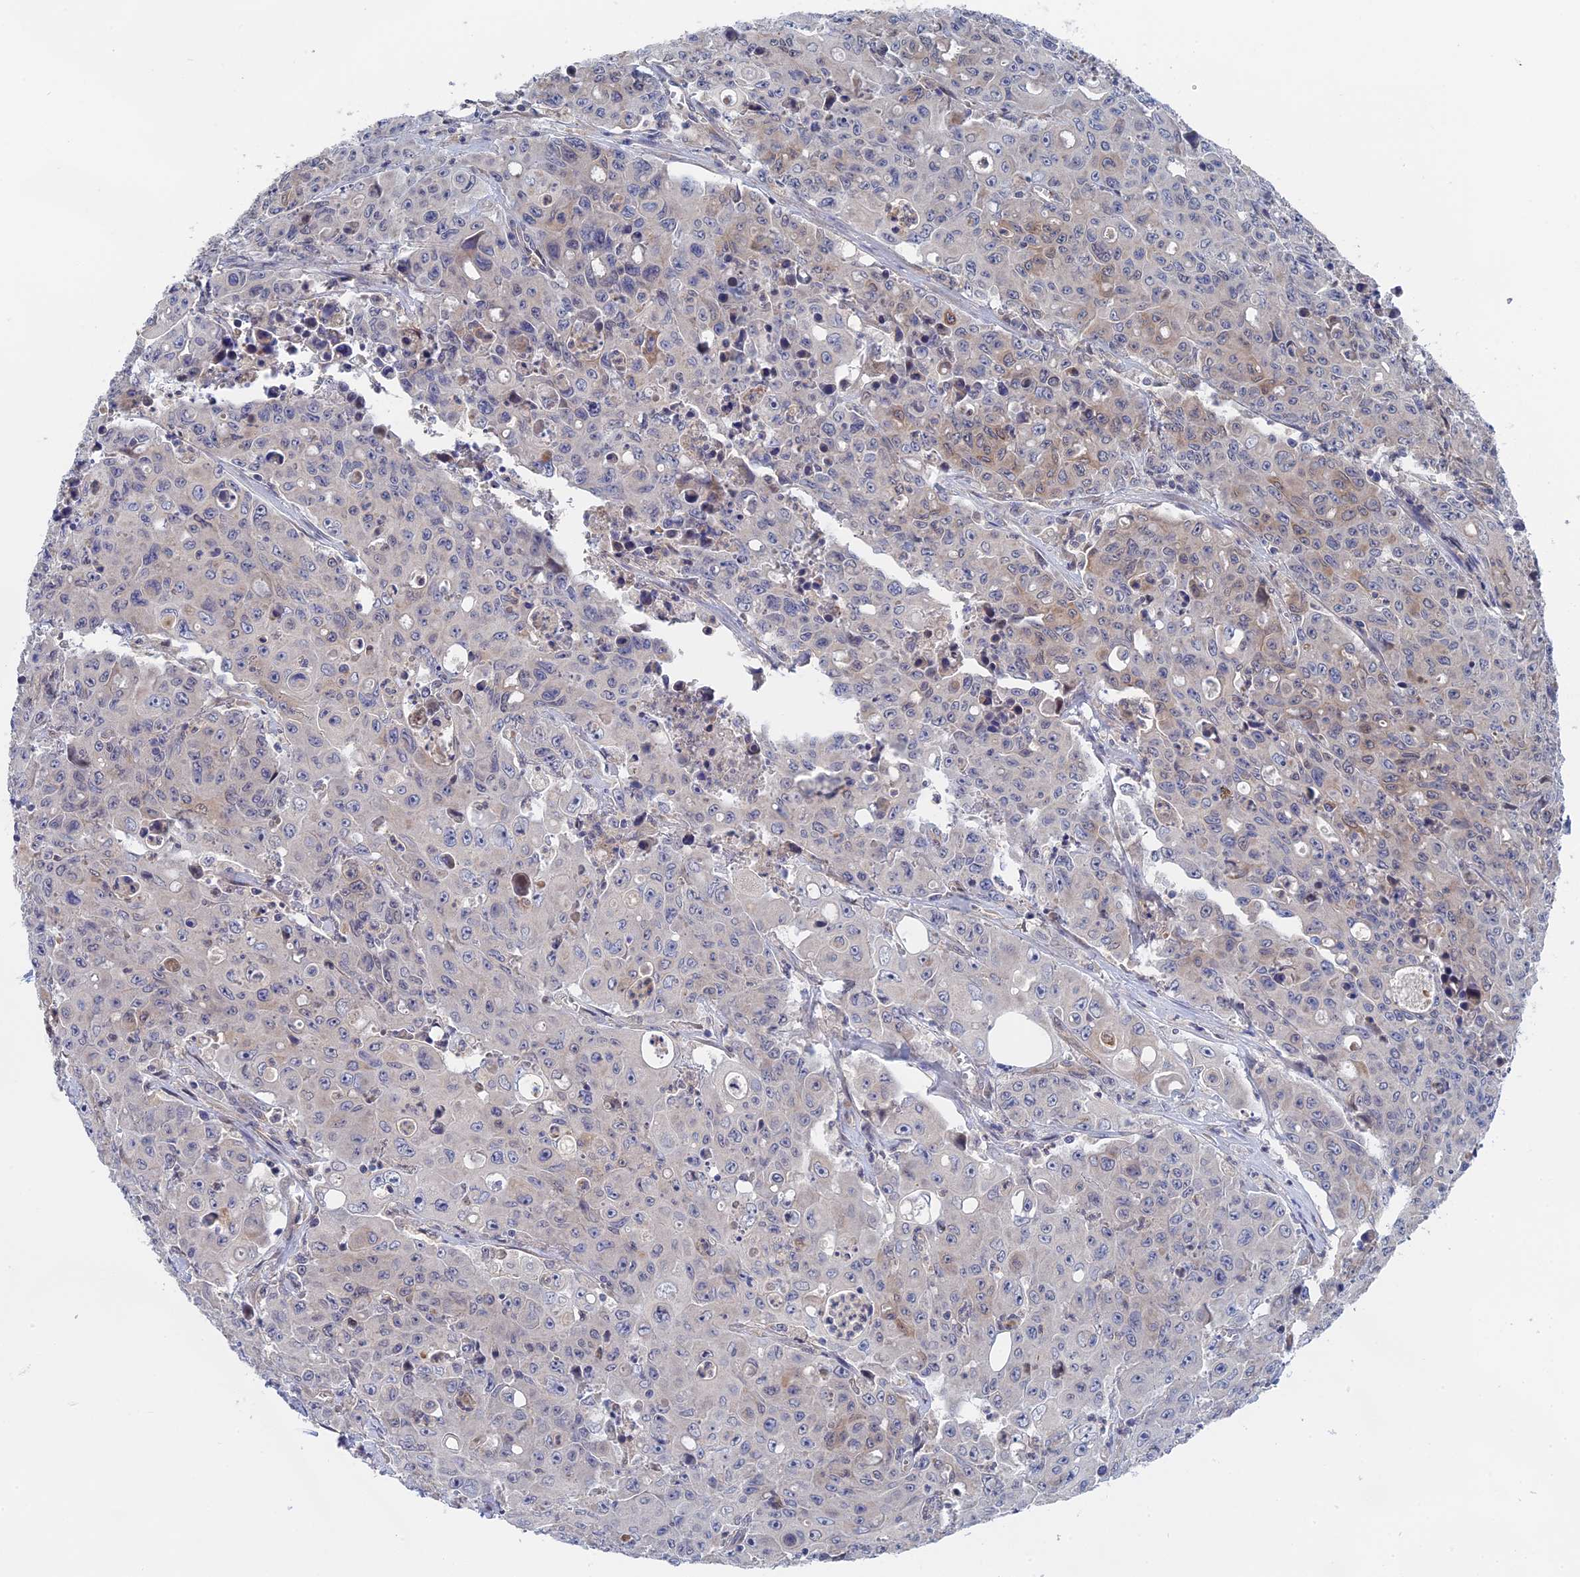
{"staining": {"intensity": "negative", "quantity": "none", "location": "none"}, "tissue": "colorectal cancer", "cell_type": "Tumor cells", "image_type": "cancer", "snomed": [{"axis": "morphology", "description": "Adenocarcinoma, NOS"}, {"axis": "topography", "description": "Colon"}], "caption": "Immunohistochemical staining of human adenocarcinoma (colorectal) reveals no significant expression in tumor cells.", "gene": "MTHFSD", "patient": {"sex": "male", "age": 51}}